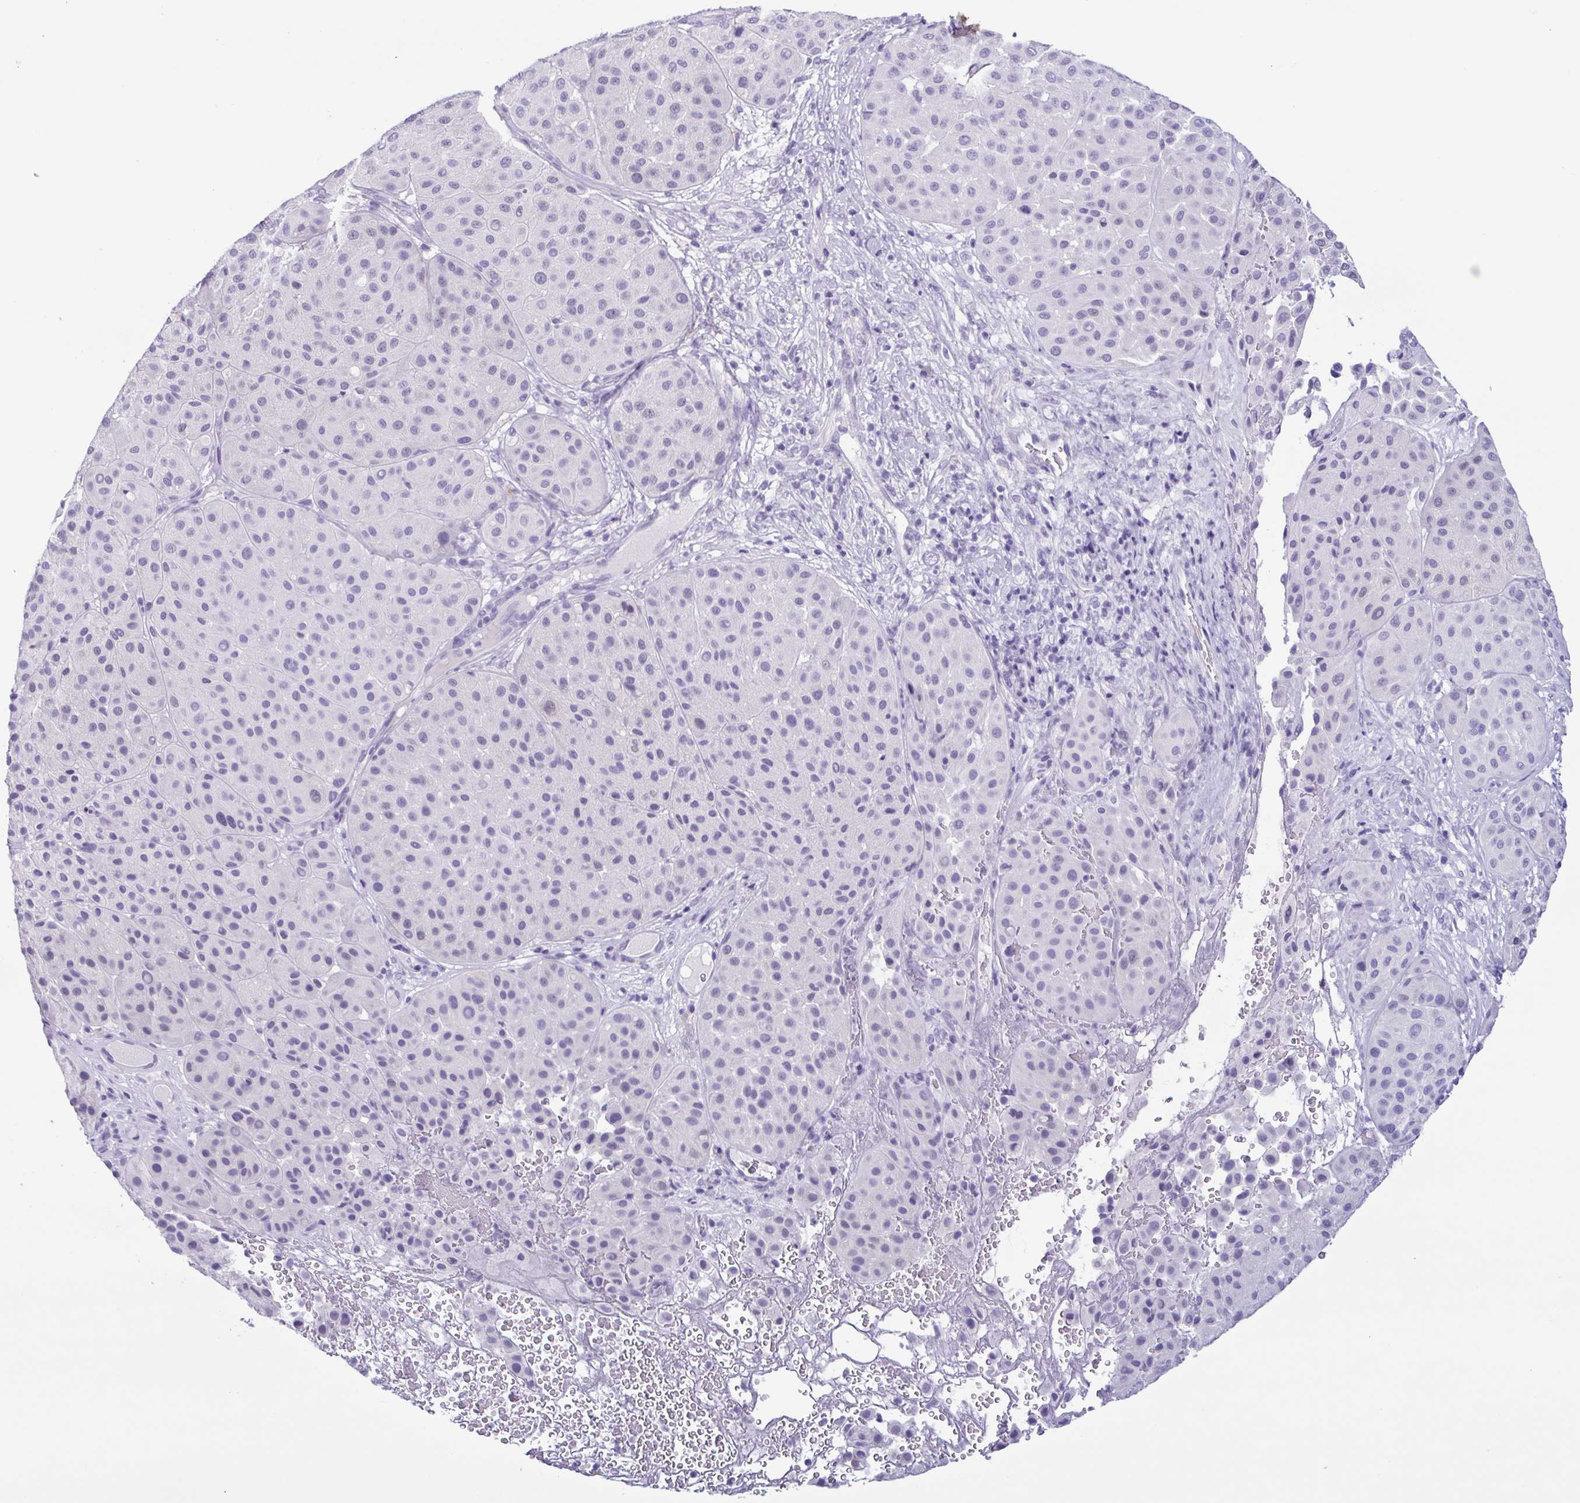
{"staining": {"intensity": "negative", "quantity": "none", "location": "none"}, "tissue": "melanoma", "cell_type": "Tumor cells", "image_type": "cancer", "snomed": [{"axis": "morphology", "description": "Malignant melanoma, Metastatic site"}, {"axis": "topography", "description": "Smooth muscle"}], "caption": "This histopathology image is of malignant melanoma (metastatic site) stained with immunohistochemistry to label a protein in brown with the nuclei are counter-stained blue. There is no staining in tumor cells.", "gene": "LTF", "patient": {"sex": "male", "age": 41}}